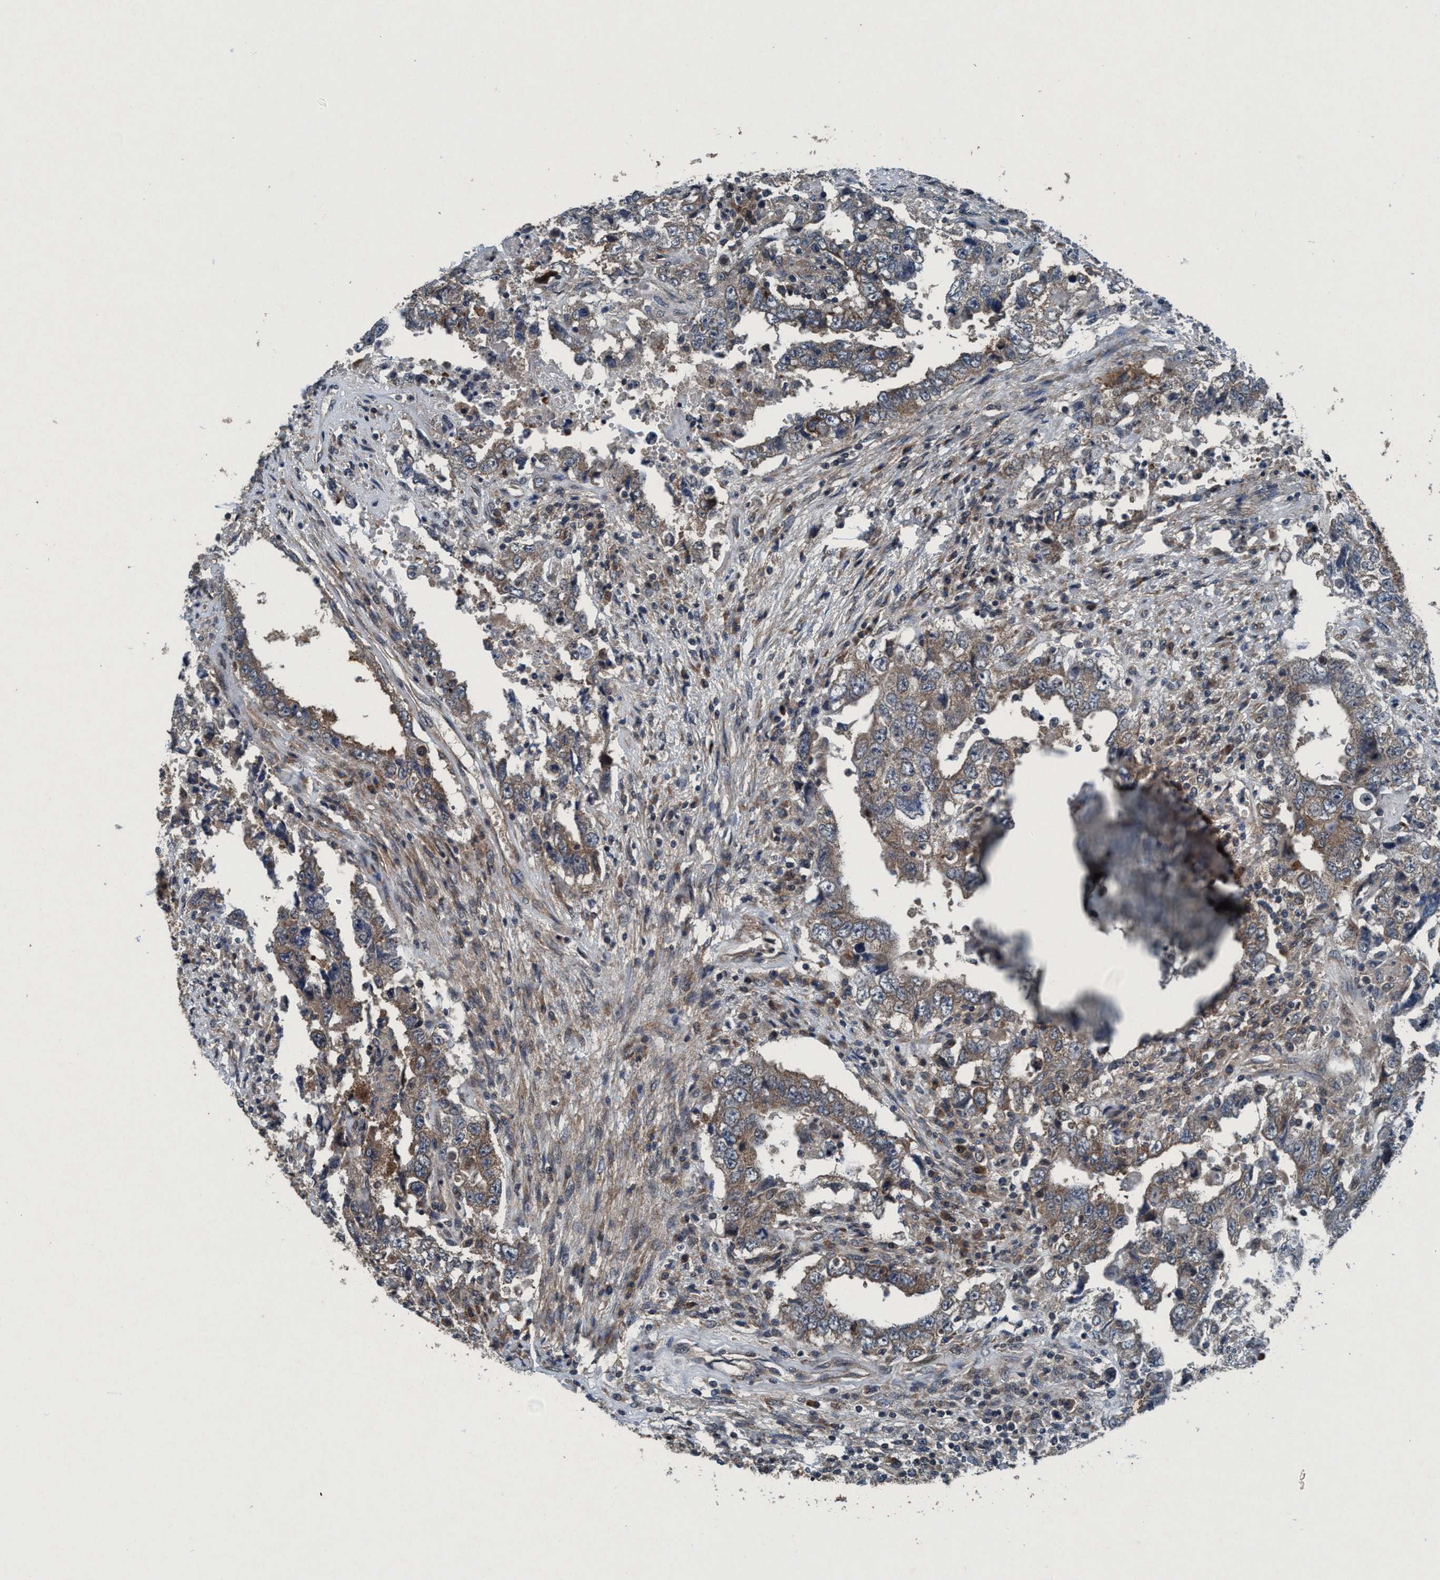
{"staining": {"intensity": "weak", "quantity": ">75%", "location": "cytoplasmic/membranous"}, "tissue": "testis cancer", "cell_type": "Tumor cells", "image_type": "cancer", "snomed": [{"axis": "morphology", "description": "Carcinoma, Embryonal, NOS"}, {"axis": "topography", "description": "Testis"}], "caption": "Testis cancer (embryonal carcinoma) was stained to show a protein in brown. There is low levels of weak cytoplasmic/membranous staining in about >75% of tumor cells.", "gene": "AKT1S1", "patient": {"sex": "male", "age": 26}}